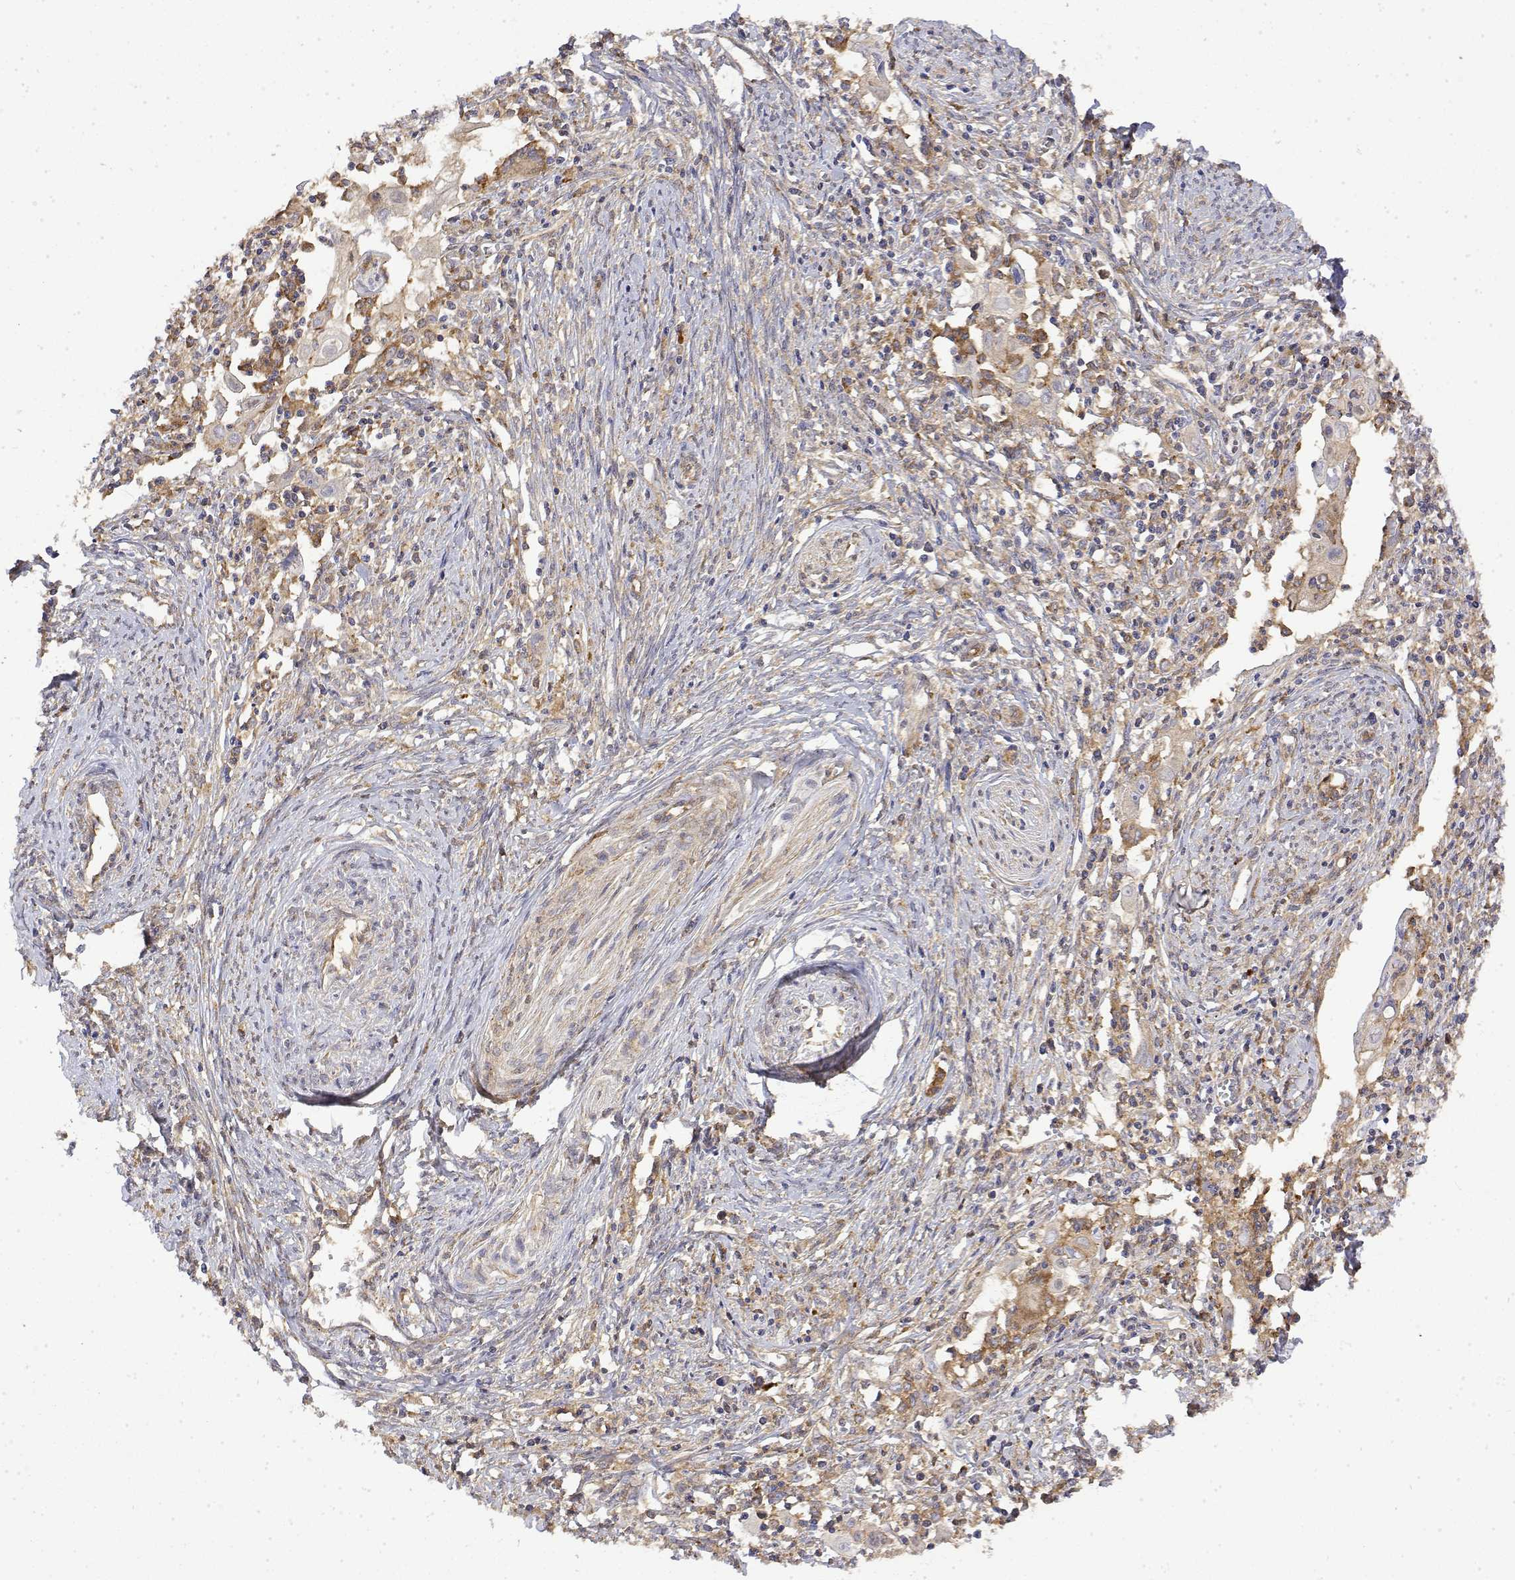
{"staining": {"intensity": "weak", "quantity": "<25%", "location": "cytoplasmic/membranous"}, "tissue": "cervical cancer", "cell_type": "Tumor cells", "image_type": "cancer", "snomed": [{"axis": "morphology", "description": "Squamous cell carcinoma, NOS"}, {"axis": "topography", "description": "Cervix"}], "caption": "Immunohistochemistry of human cervical squamous cell carcinoma shows no positivity in tumor cells.", "gene": "PACSIN2", "patient": {"sex": "female", "age": 30}}